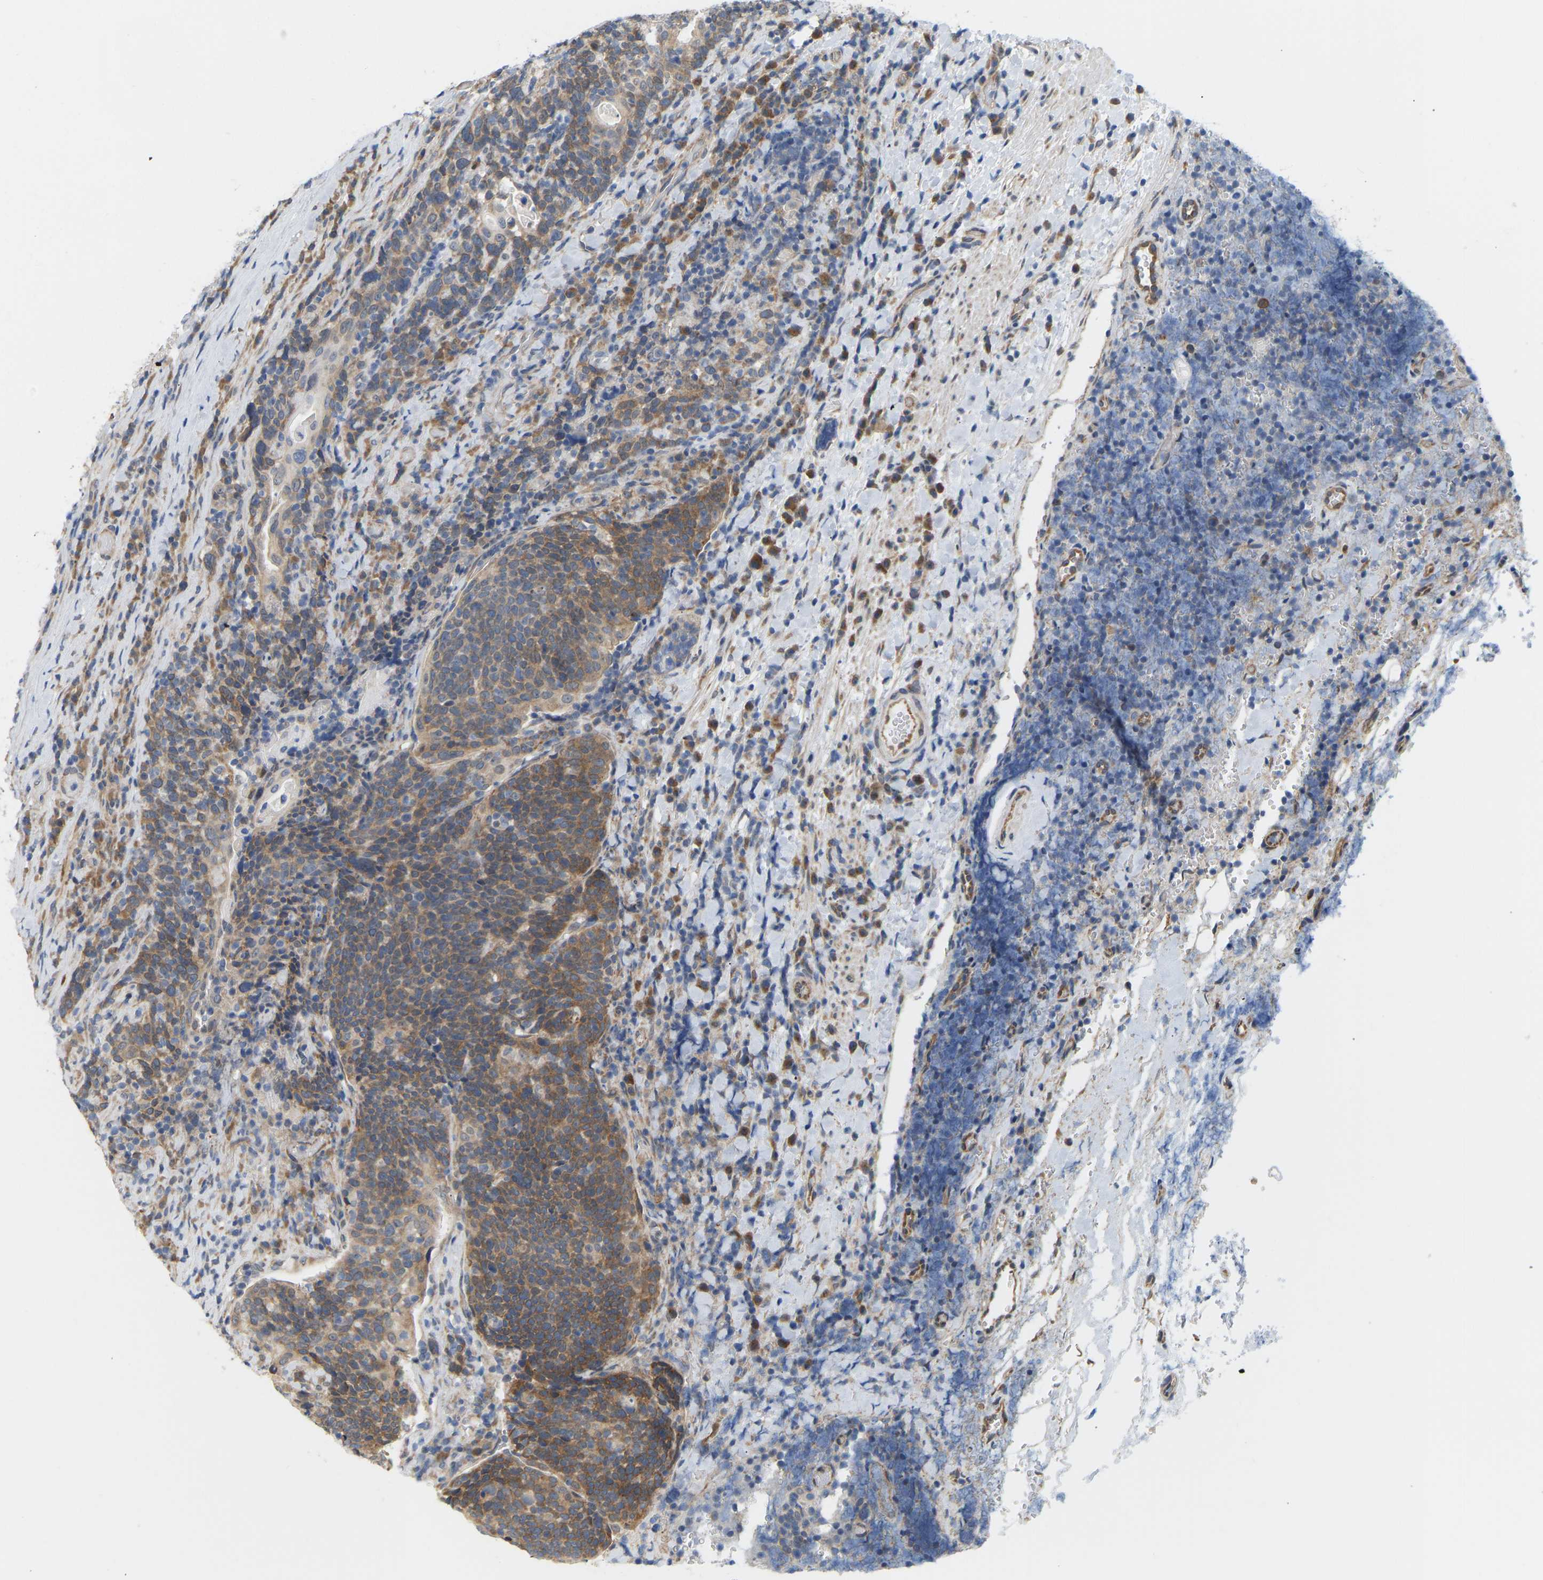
{"staining": {"intensity": "moderate", "quantity": ">75%", "location": "cytoplasmic/membranous"}, "tissue": "head and neck cancer", "cell_type": "Tumor cells", "image_type": "cancer", "snomed": [{"axis": "morphology", "description": "Squamous cell carcinoma, NOS"}, {"axis": "morphology", "description": "Squamous cell carcinoma, metastatic, NOS"}, {"axis": "topography", "description": "Lymph node"}, {"axis": "topography", "description": "Head-Neck"}], "caption": "A medium amount of moderate cytoplasmic/membranous staining is identified in approximately >75% of tumor cells in head and neck squamous cell carcinoma tissue.", "gene": "BEND3", "patient": {"sex": "male", "age": 62}}